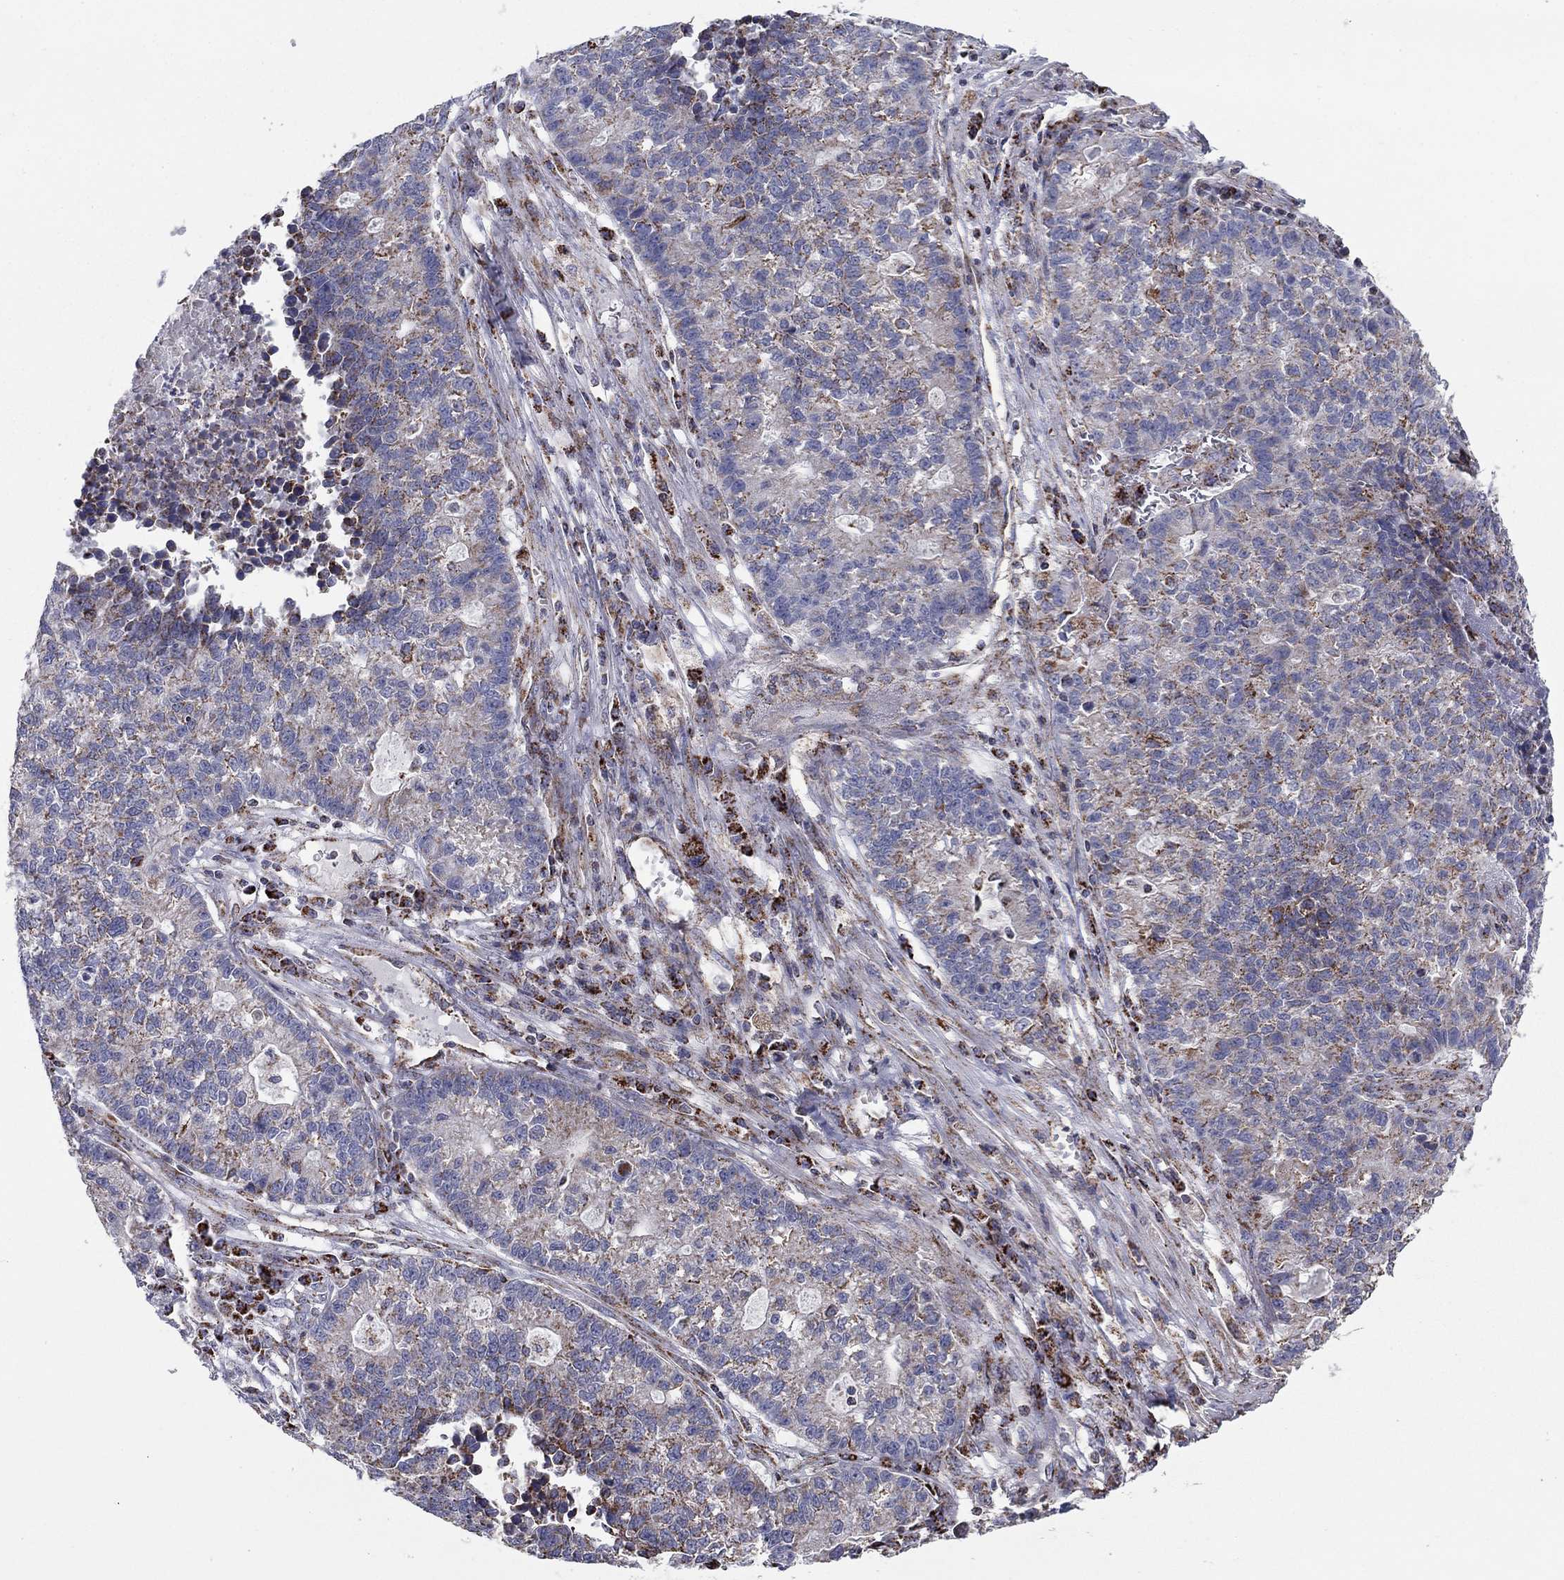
{"staining": {"intensity": "moderate", "quantity": "<25%", "location": "cytoplasmic/membranous"}, "tissue": "lung cancer", "cell_type": "Tumor cells", "image_type": "cancer", "snomed": [{"axis": "morphology", "description": "Adenocarcinoma, NOS"}, {"axis": "topography", "description": "Lung"}], "caption": "Immunohistochemical staining of human lung cancer (adenocarcinoma) displays moderate cytoplasmic/membranous protein positivity in approximately <25% of tumor cells.", "gene": "NDUFV1", "patient": {"sex": "male", "age": 57}}